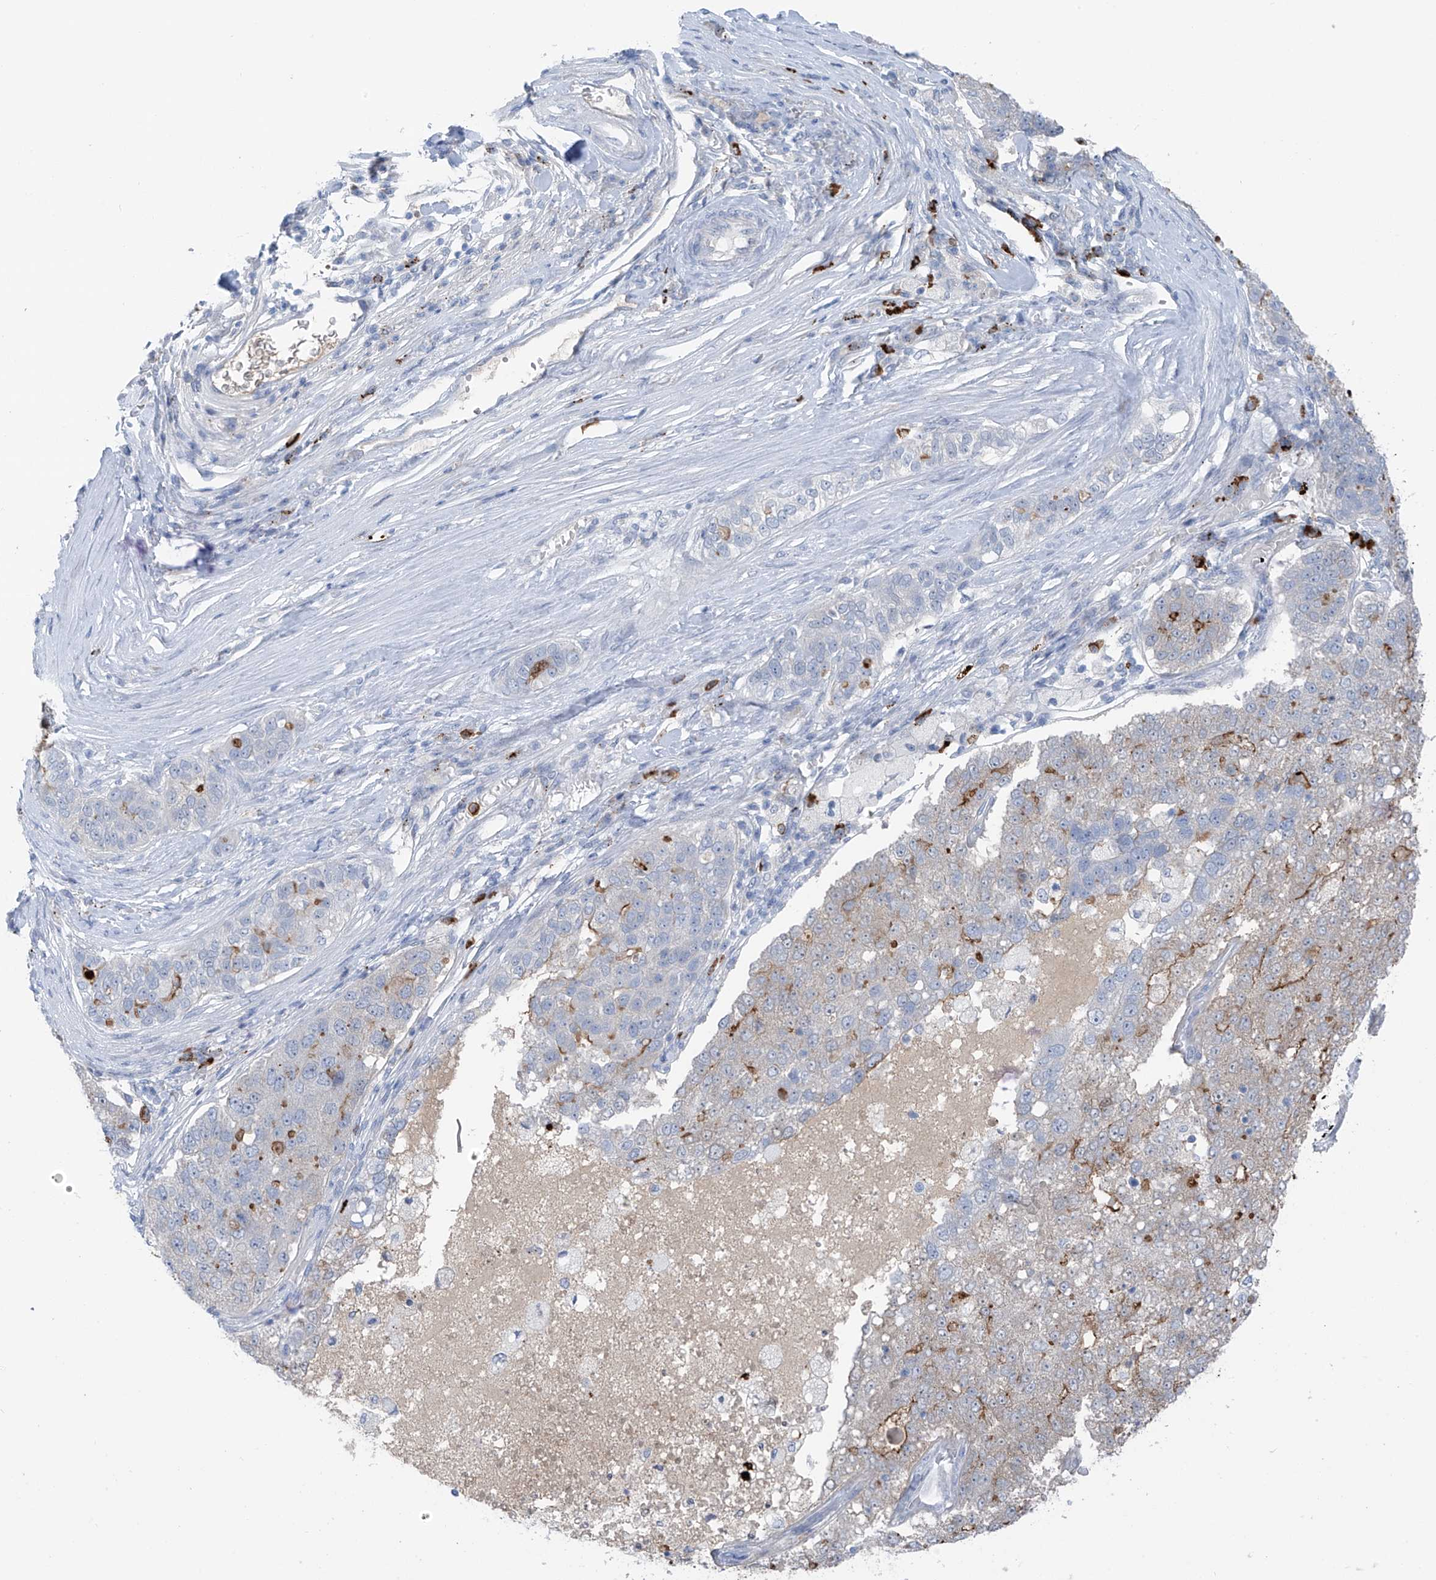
{"staining": {"intensity": "moderate", "quantity": "<25%", "location": "cytoplasmic/membranous"}, "tissue": "pancreatic cancer", "cell_type": "Tumor cells", "image_type": "cancer", "snomed": [{"axis": "morphology", "description": "Adenocarcinoma, NOS"}, {"axis": "topography", "description": "Pancreas"}], "caption": "Moderate cytoplasmic/membranous expression for a protein is present in about <25% of tumor cells of pancreatic cancer (adenocarcinoma) using immunohistochemistry.", "gene": "ZNF793", "patient": {"sex": "female", "age": 61}}